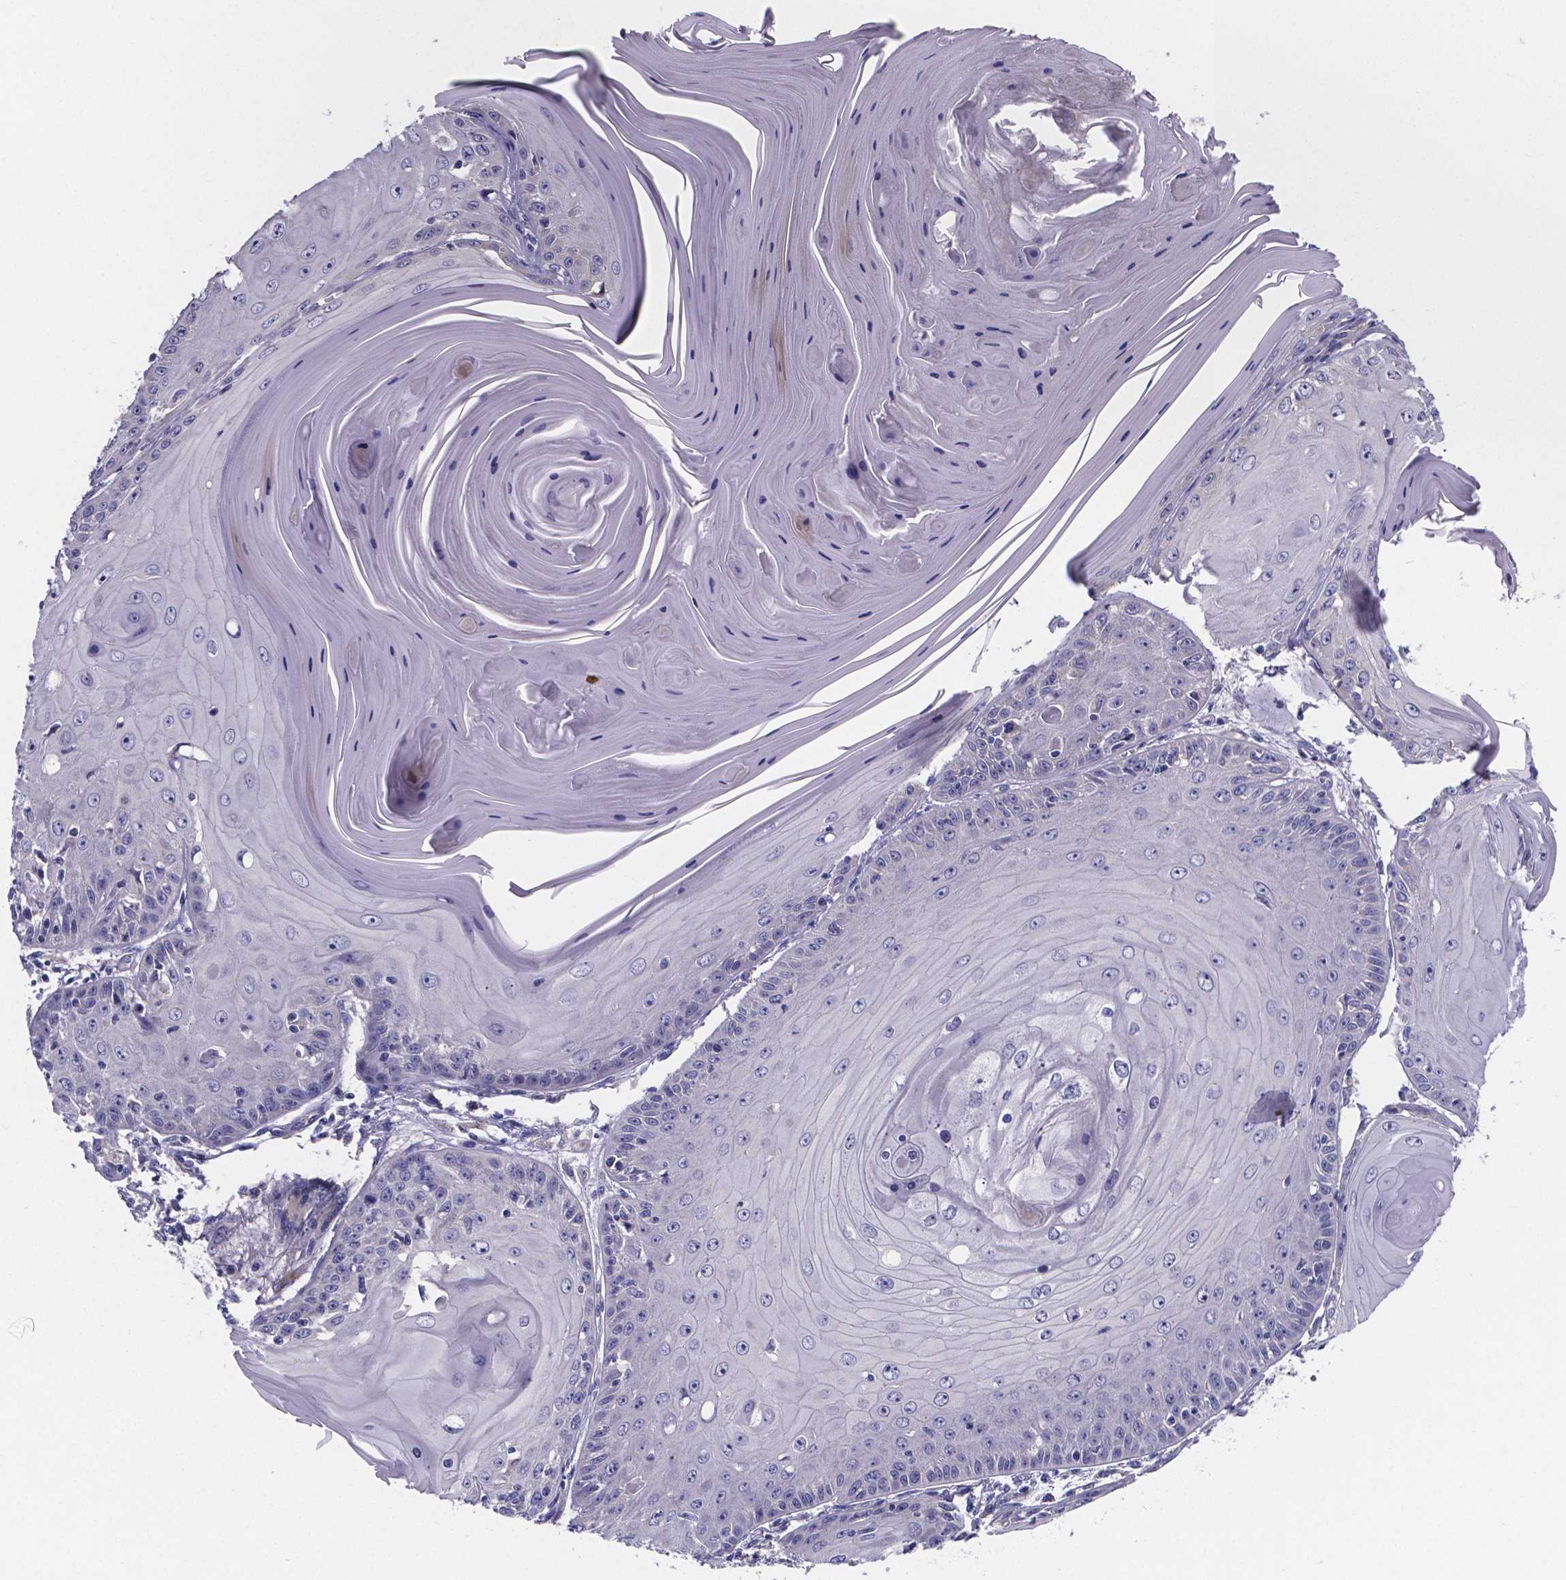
{"staining": {"intensity": "negative", "quantity": "none", "location": "none"}, "tissue": "skin cancer", "cell_type": "Tumor cells", "image_type": "cancer", "snomed": [{"axis": "morphology", "description": "Squamous cell carcinoma, NOS"}, {"axis": "topography", "description": "Skin"}, {"axis": "topography", "description": "Vulva"}], "caption": "An immunohistochemistry photomicrograph of skin squamous cell carcinoma is shown. There is no staining in tumor cells of skin squamous cell carcinoma.", "gene": "SFRP4", "patient": {"sex": "female", "age": 85}}